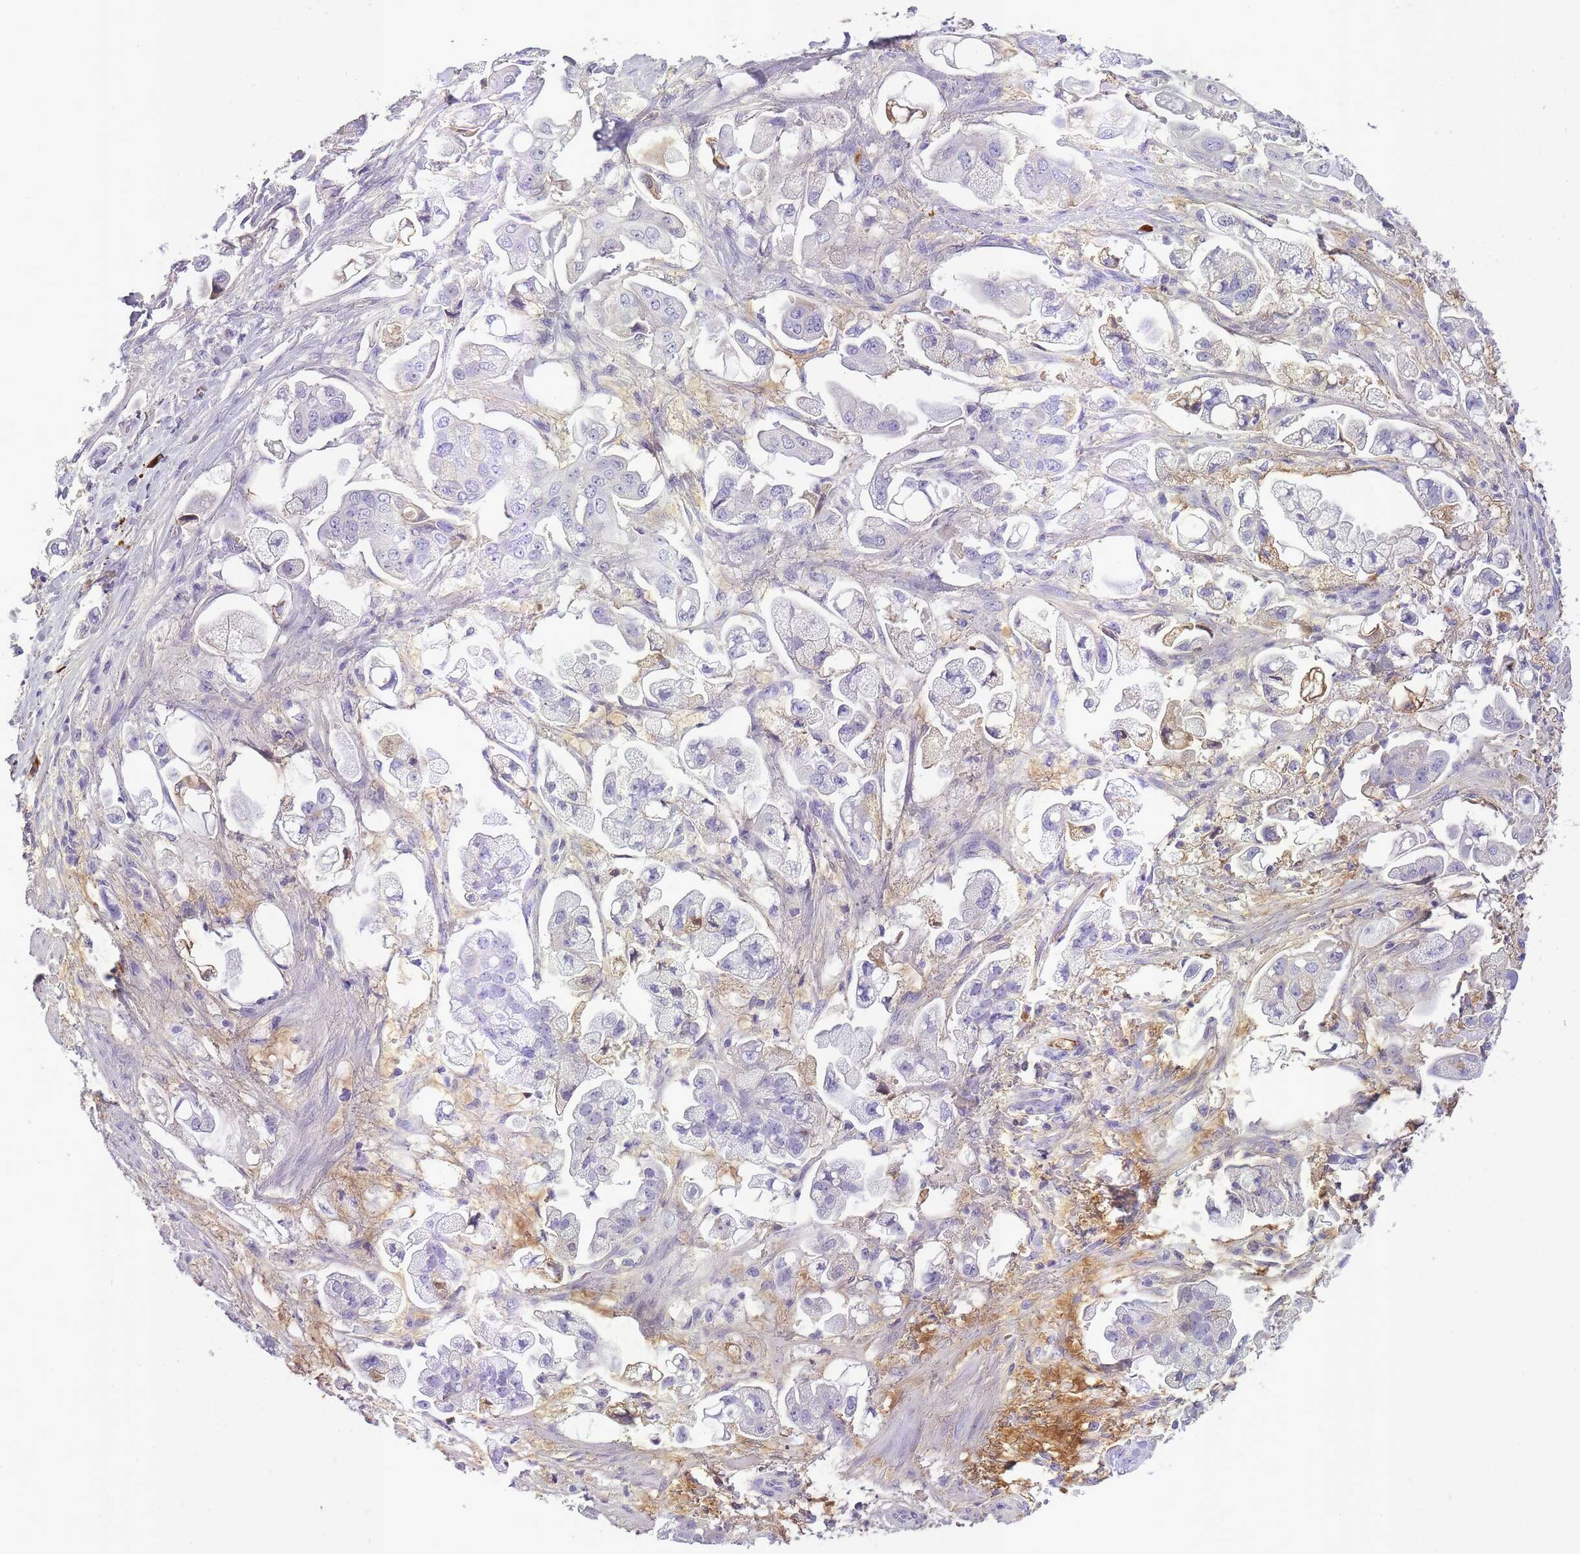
{"staining": {"intensity": "moderate", "quantity": "<25%", "location": "cytoplasmic/membranous"}, "tissue": "stomach cancer", "cell_type": "Tumor cells", "image_type": "cancer", "snomed": [{"axis": "morphology", "description": "Adenocarcinoma, NOS"}, {"axis": "topography", "description": "Stomach"}], "caption": "IHC photomicrograph of neoplastic tissue: stomach cancer (adenocarcinoma) stained using immunohistochemistry reveals low levels of moderate protein expression localized specifically in the cytoplasmic/membranous of tumor cells, appearing as a cytoplasmic/membranous brown color.", "gene": "IGKV1D-42", "patient": {"sex": "male", "age": 62}}